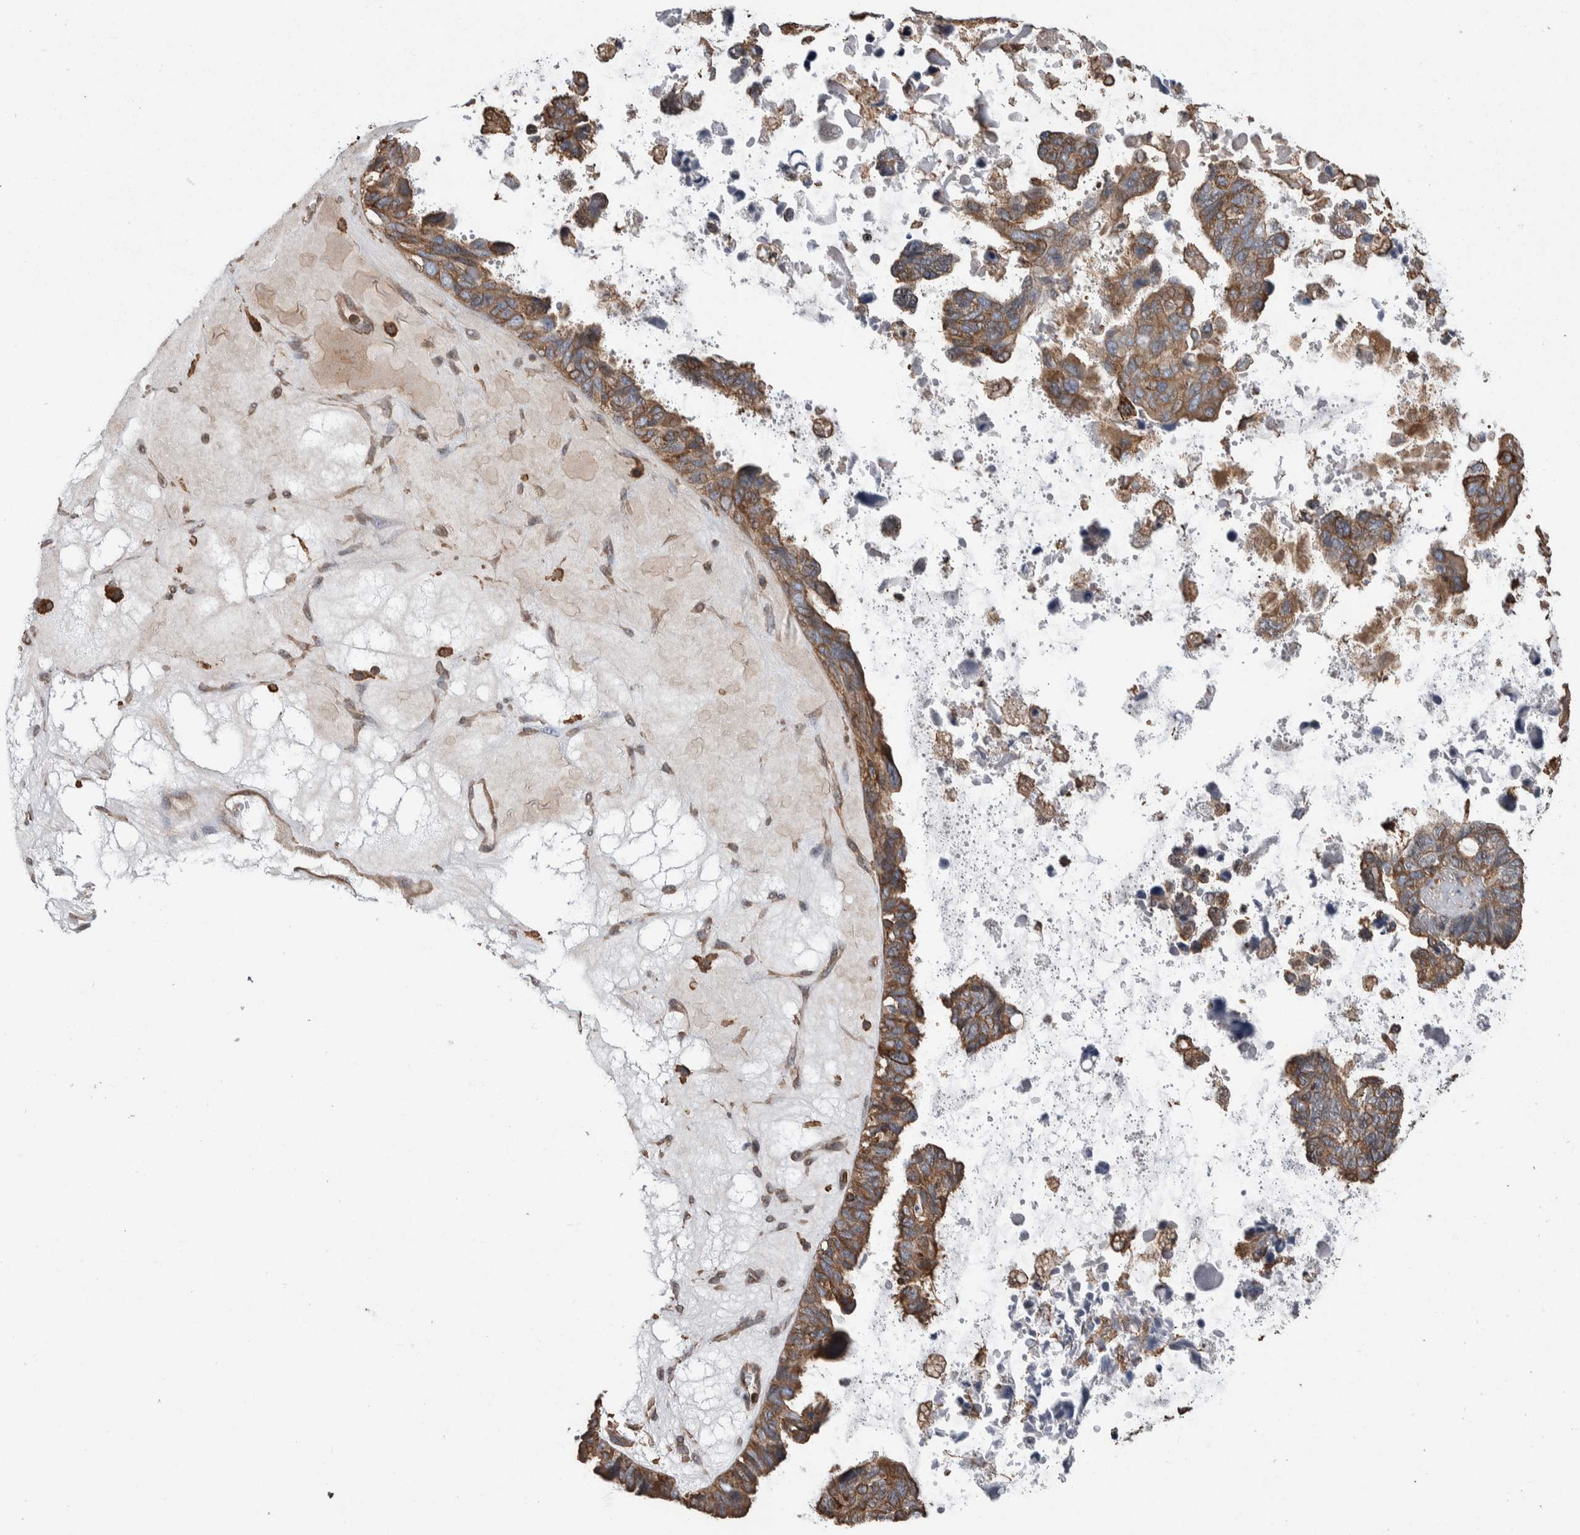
{"staining": {"intensity": "moderate", "quantity": ">75%", "location": "cytoplasmic/membranous"}, "tissue": "ovarian cancer", "cell_type": "Tumor cells", "image_type": "cancer", "snomed": [{"axis": "morphology", "description": "Cystadenocarcinoma, serous, NOS"}, {"axis": "topography", "description": "Ovary"}], "caption": "Immunohistochemical staining of serous cystadenocarcinoma (ovarian) demonstrates moderate cytoplasmic/membranous protein staining in about >75% of tumor cells. The staining was performed using DAB to visualize the protein expression in brown, while the nuclei were stained in blue with hematoxylin (Magnification: 20x).", "gene": "ENPP2", "patient": {"sex": "female", "age": 79}}